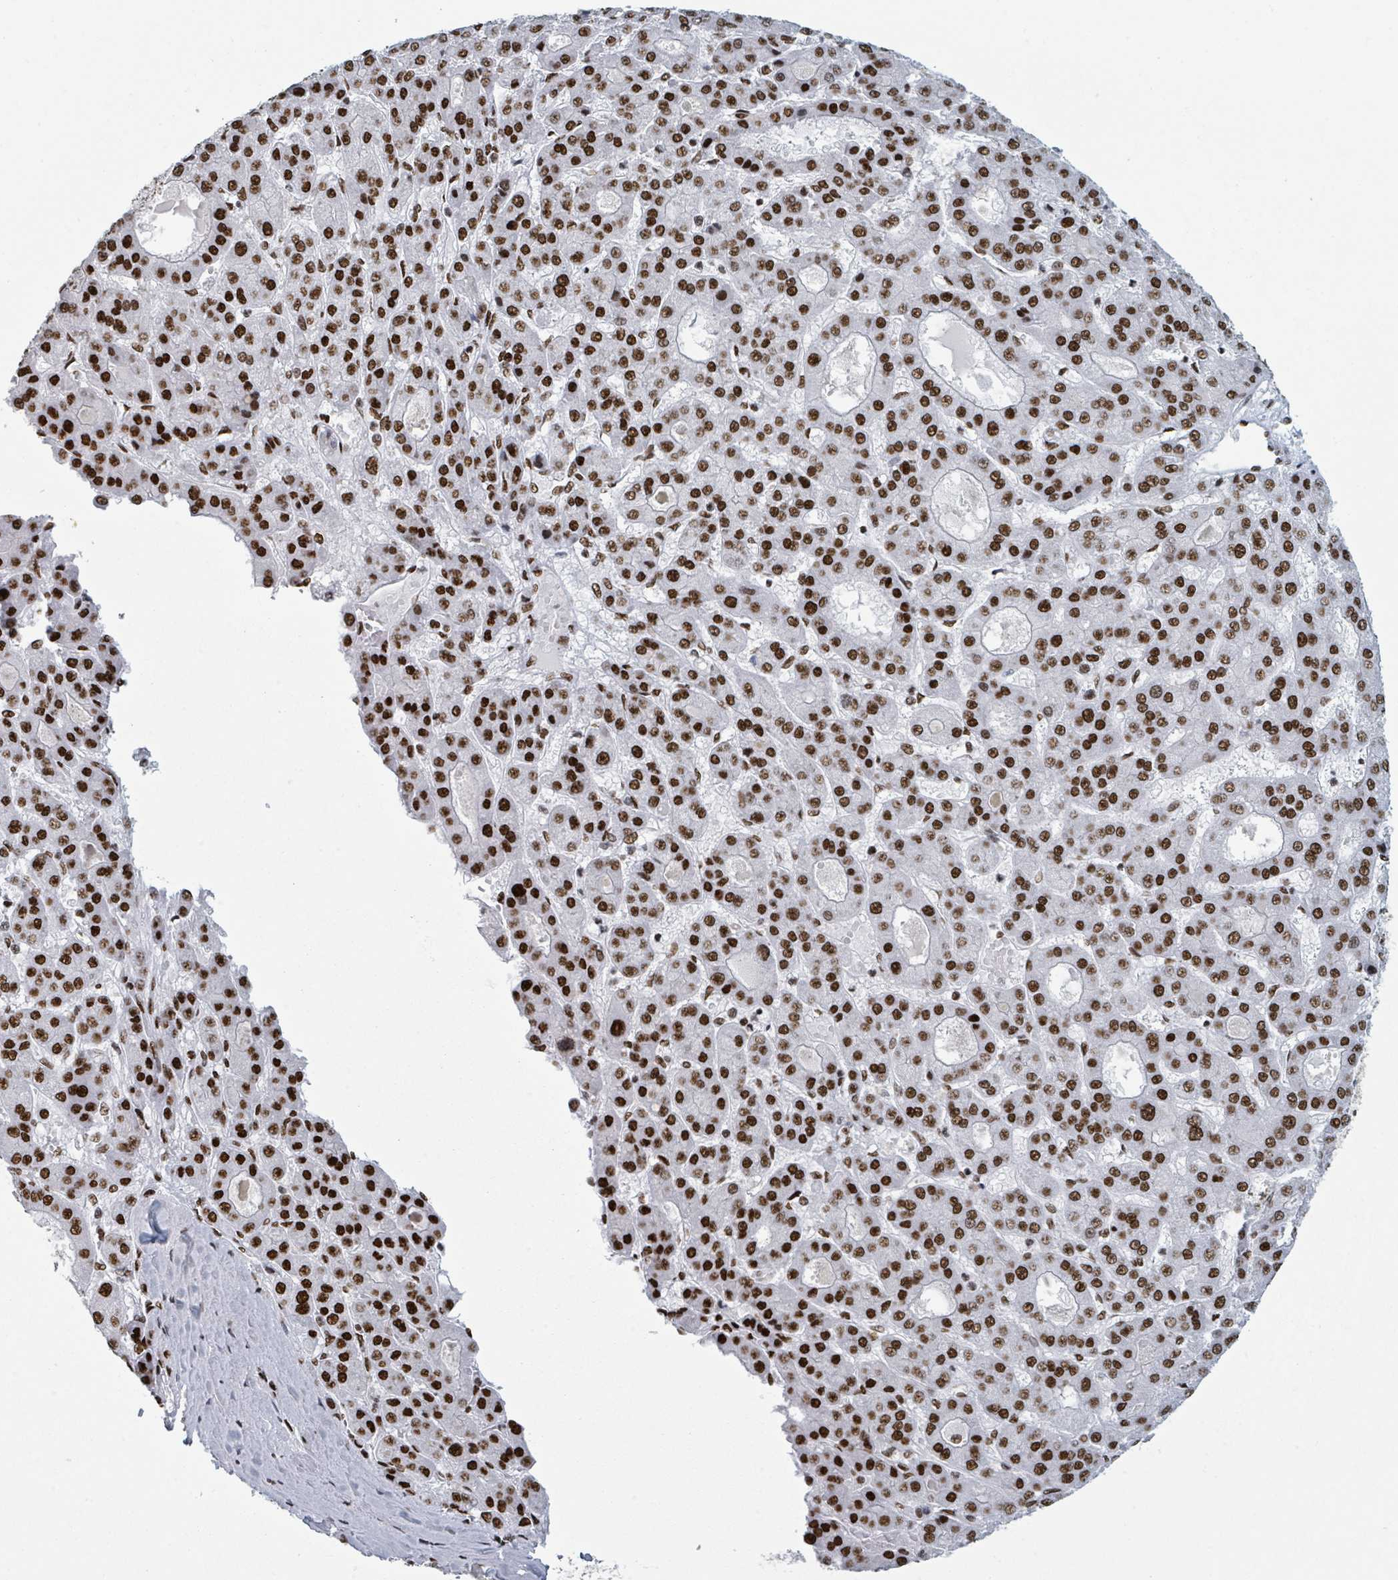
{"staining": {"intensity": "strong", "quantity": ">75%", "location": "nuclear"}, "tissue": "liver cancer", "cell_type": "Tumor cells", "image_type": "cancer", "snomed": [{"axis": "morphology", "description": "Carcinoma, Hepatocellular, NOS"}, {"axis": "topography", "description": "Liver"}], "caption": "Immunohistochemical staining of hepatocellular carcinoma (liver) exhibits high levels of strong nuclear expression in about >75% of tumor cells. Using DAB (brown) and hematoxylin (blue) stains, captured at high magnification using brightfield microscopy.", "gene": "DHX16", "patient": {"sex": "male", "age": 70}}